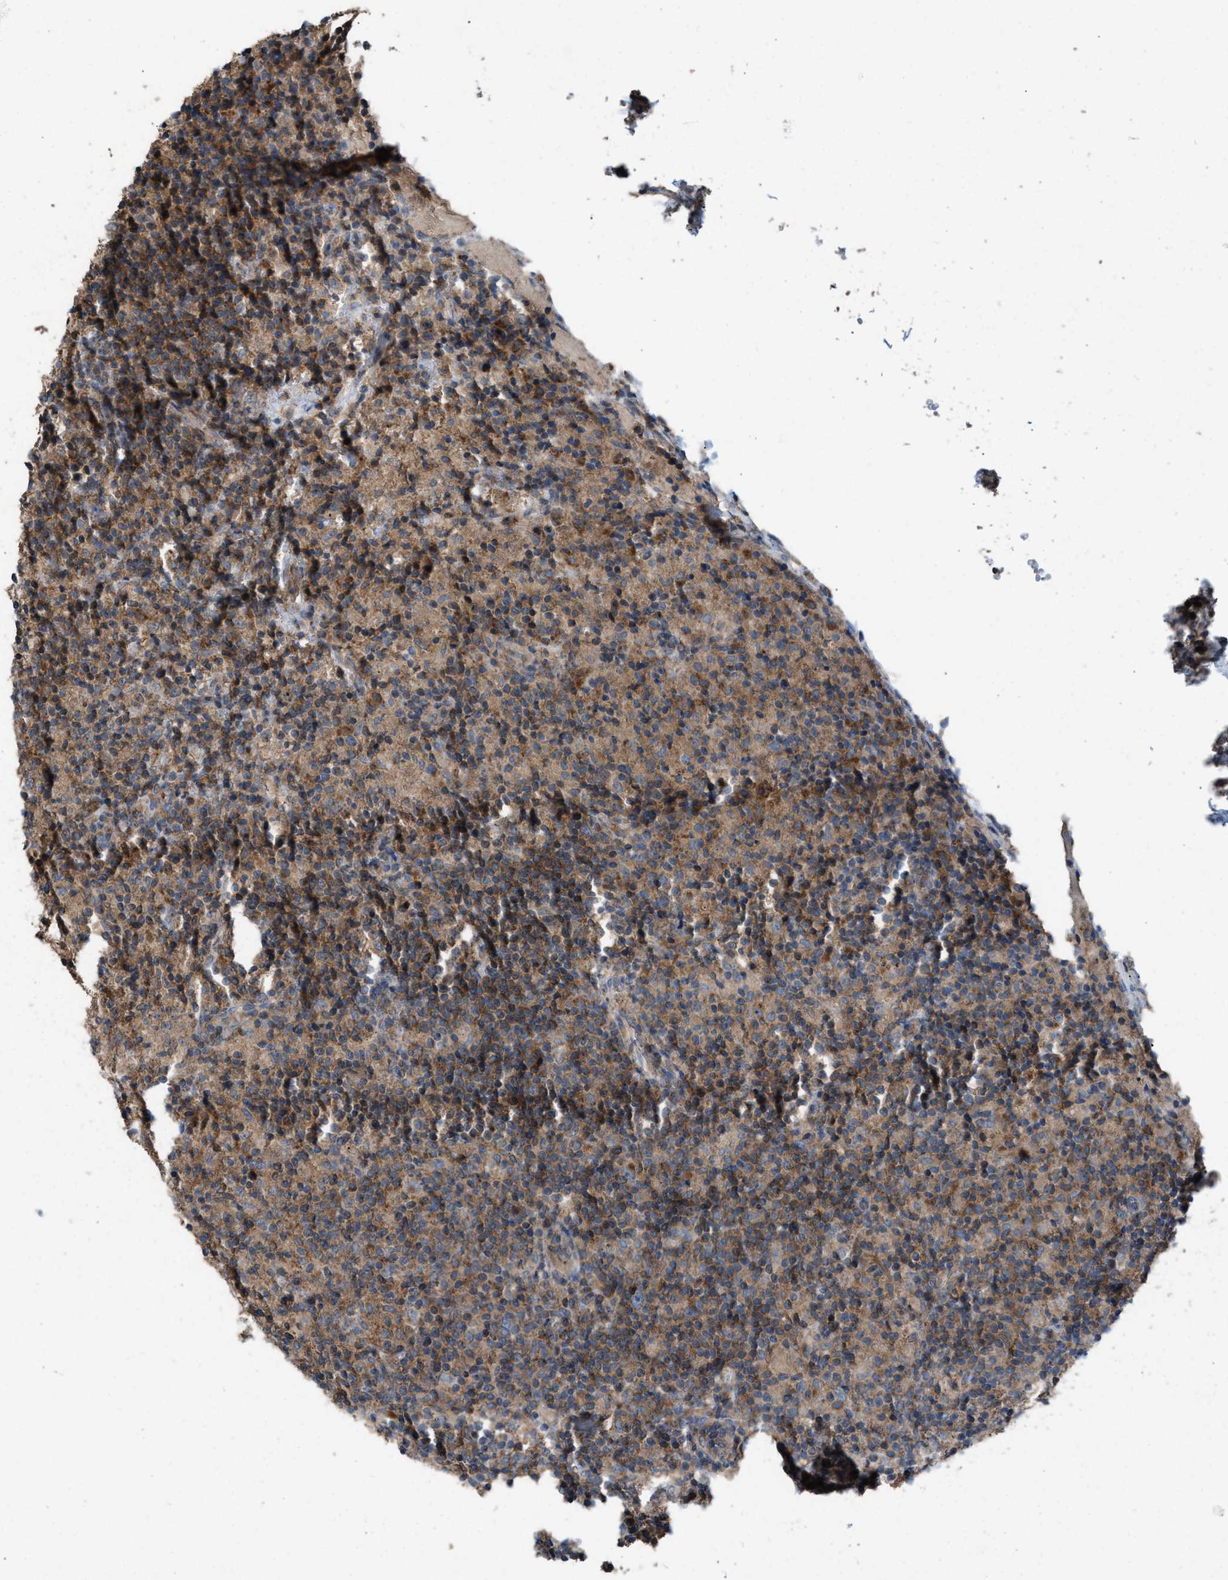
{"staining": {"intensity": "weak", "quantity": ">75%", "location": "cytoplasmic/membranous"}, "tissue": "lymphoma", "cell_type": "Tumor cells", "image_type": "cancer", "snomed": [{"axis": "morphology", "description": "Hodgkin's disease, NOS"}, {"axis": "topography", "description": "Lymph node"}], "caption": "IHC staining of Hodgkin's disease, which exhibits low levels of weak cytoplasmic/membranous staining in approximately >75% of tumor cells indicating weak cytoplasmic/membranous protein staining. The staining was performed using DAB (brown) for protein detection and nuclei were counterstained in hematoxylin (blue).", "gene": "TPK1", "patient": {"sex": "male", "age": 70}}